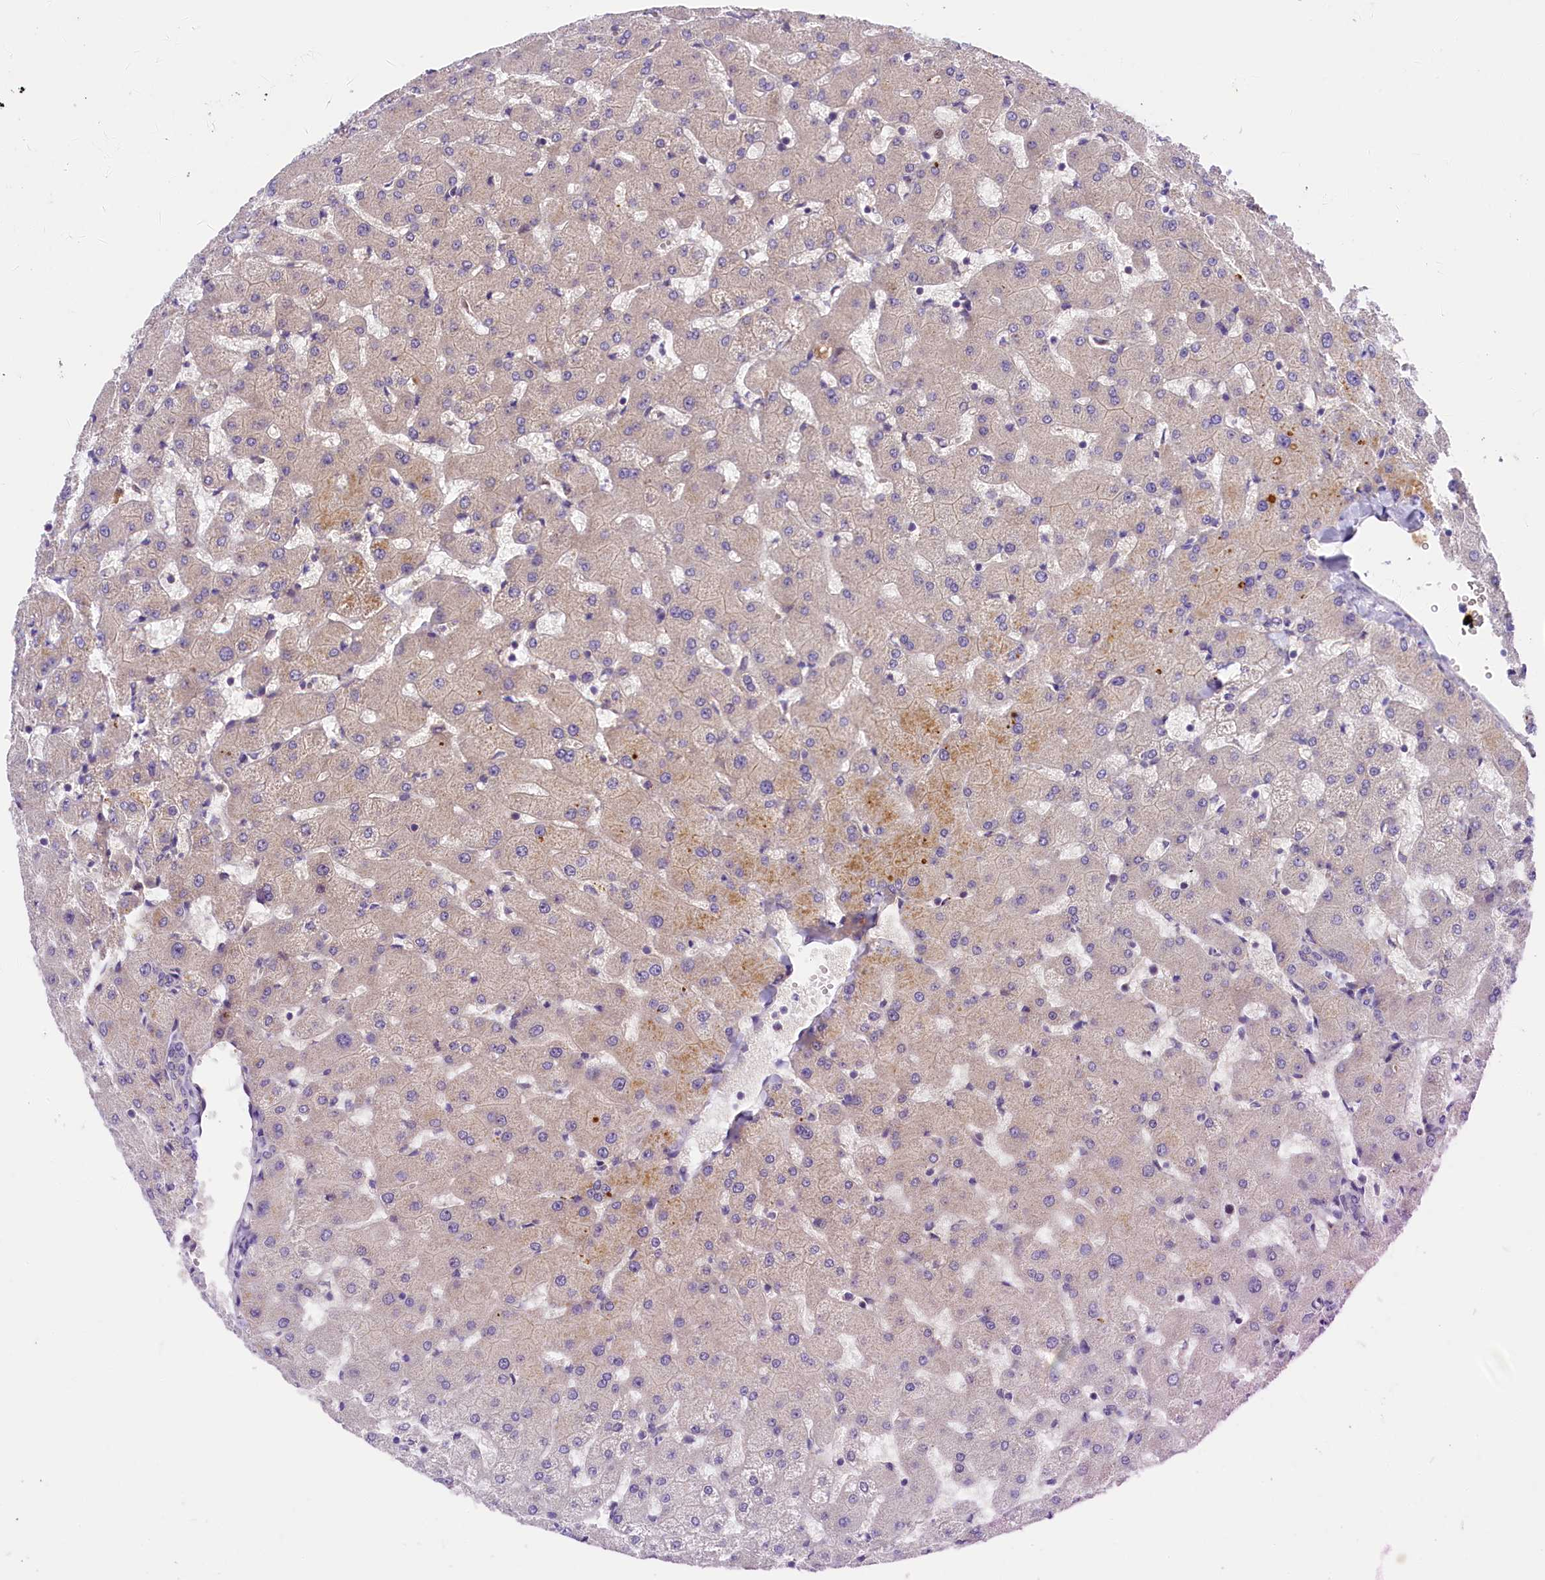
{"staining": {"intensity": "negative", "quantity": "none", "location": "none"}, "tissue": "liver", "cell_type": "Cholangiocytes", "image_type": "normal", "snomed": [{"axis": "morphology", "description": "Normal tissue, NOS"}, {"axis": "topography", "description": "Liver"}], "caption": "Immunohistochemistry (IHC) of benign liver demonstrates no expression in cholangiocytes. (DAB immunohistochemistry visualized using brightfield microscopy, high magnification).", "gene": "UBXN6", "patient": {"sex": "female", "age": 63}}